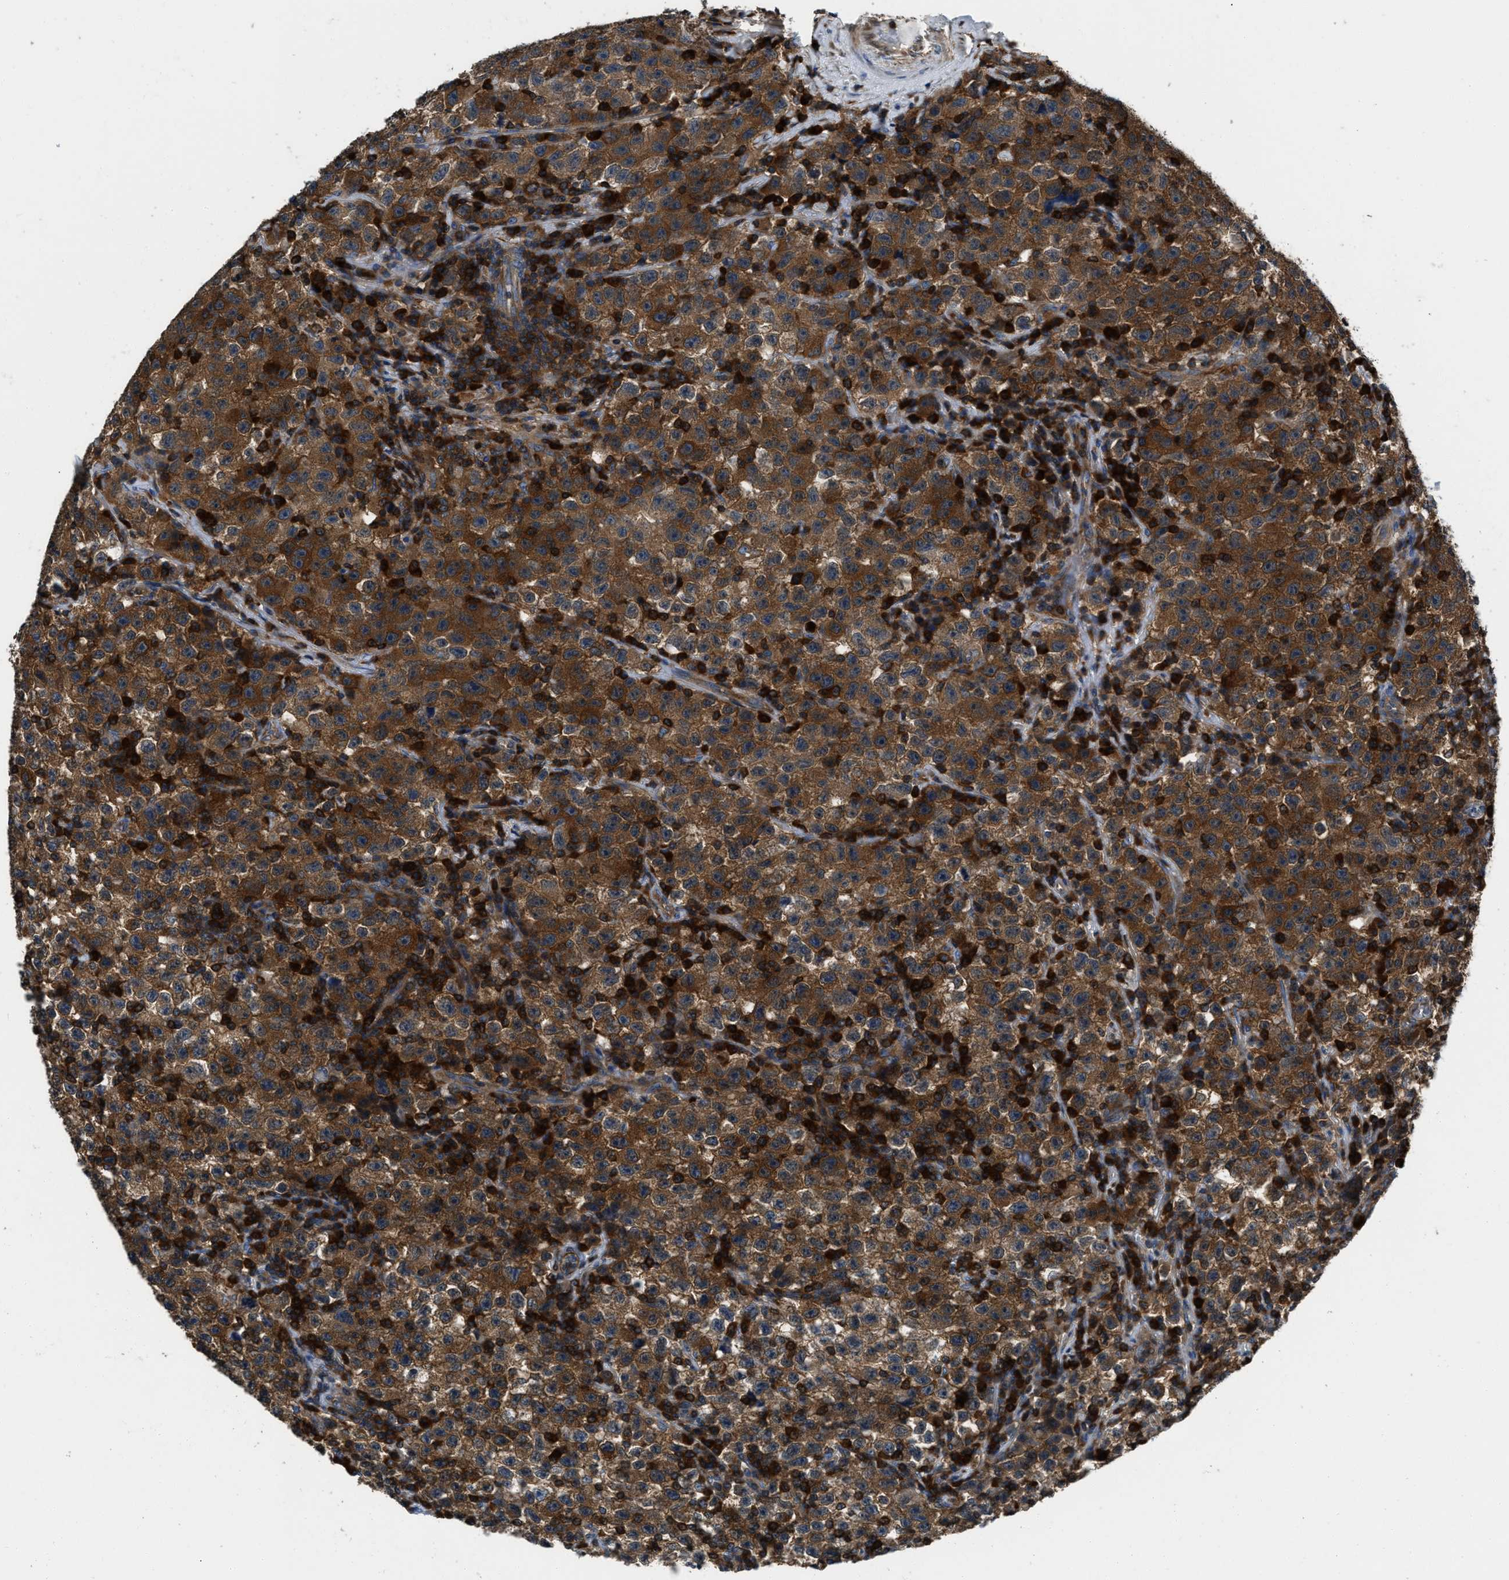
{"staining": {"intensity": "strong", "quantity": ">75%", "location": "cytoplasmic/membranous"}, "tissue": "testis cancer", "cell_type": "Tumor cells", "image_type": "cancer", "snomed": [{"axis": "morphology", "description": "Seminoma, NOS"}, {"axis": "topography", "description": "Testis"}], "caption": "The histopathology image exhibits a brown stain indicating the presence of a protein in the cytoplasmic/membranous of tumor cells in testis seminoma. (brown staining indicates protein expression, while blue staining denotes nuclei).", "gene": "YARS1", "patient": {"sex": "male", "age": 22}}